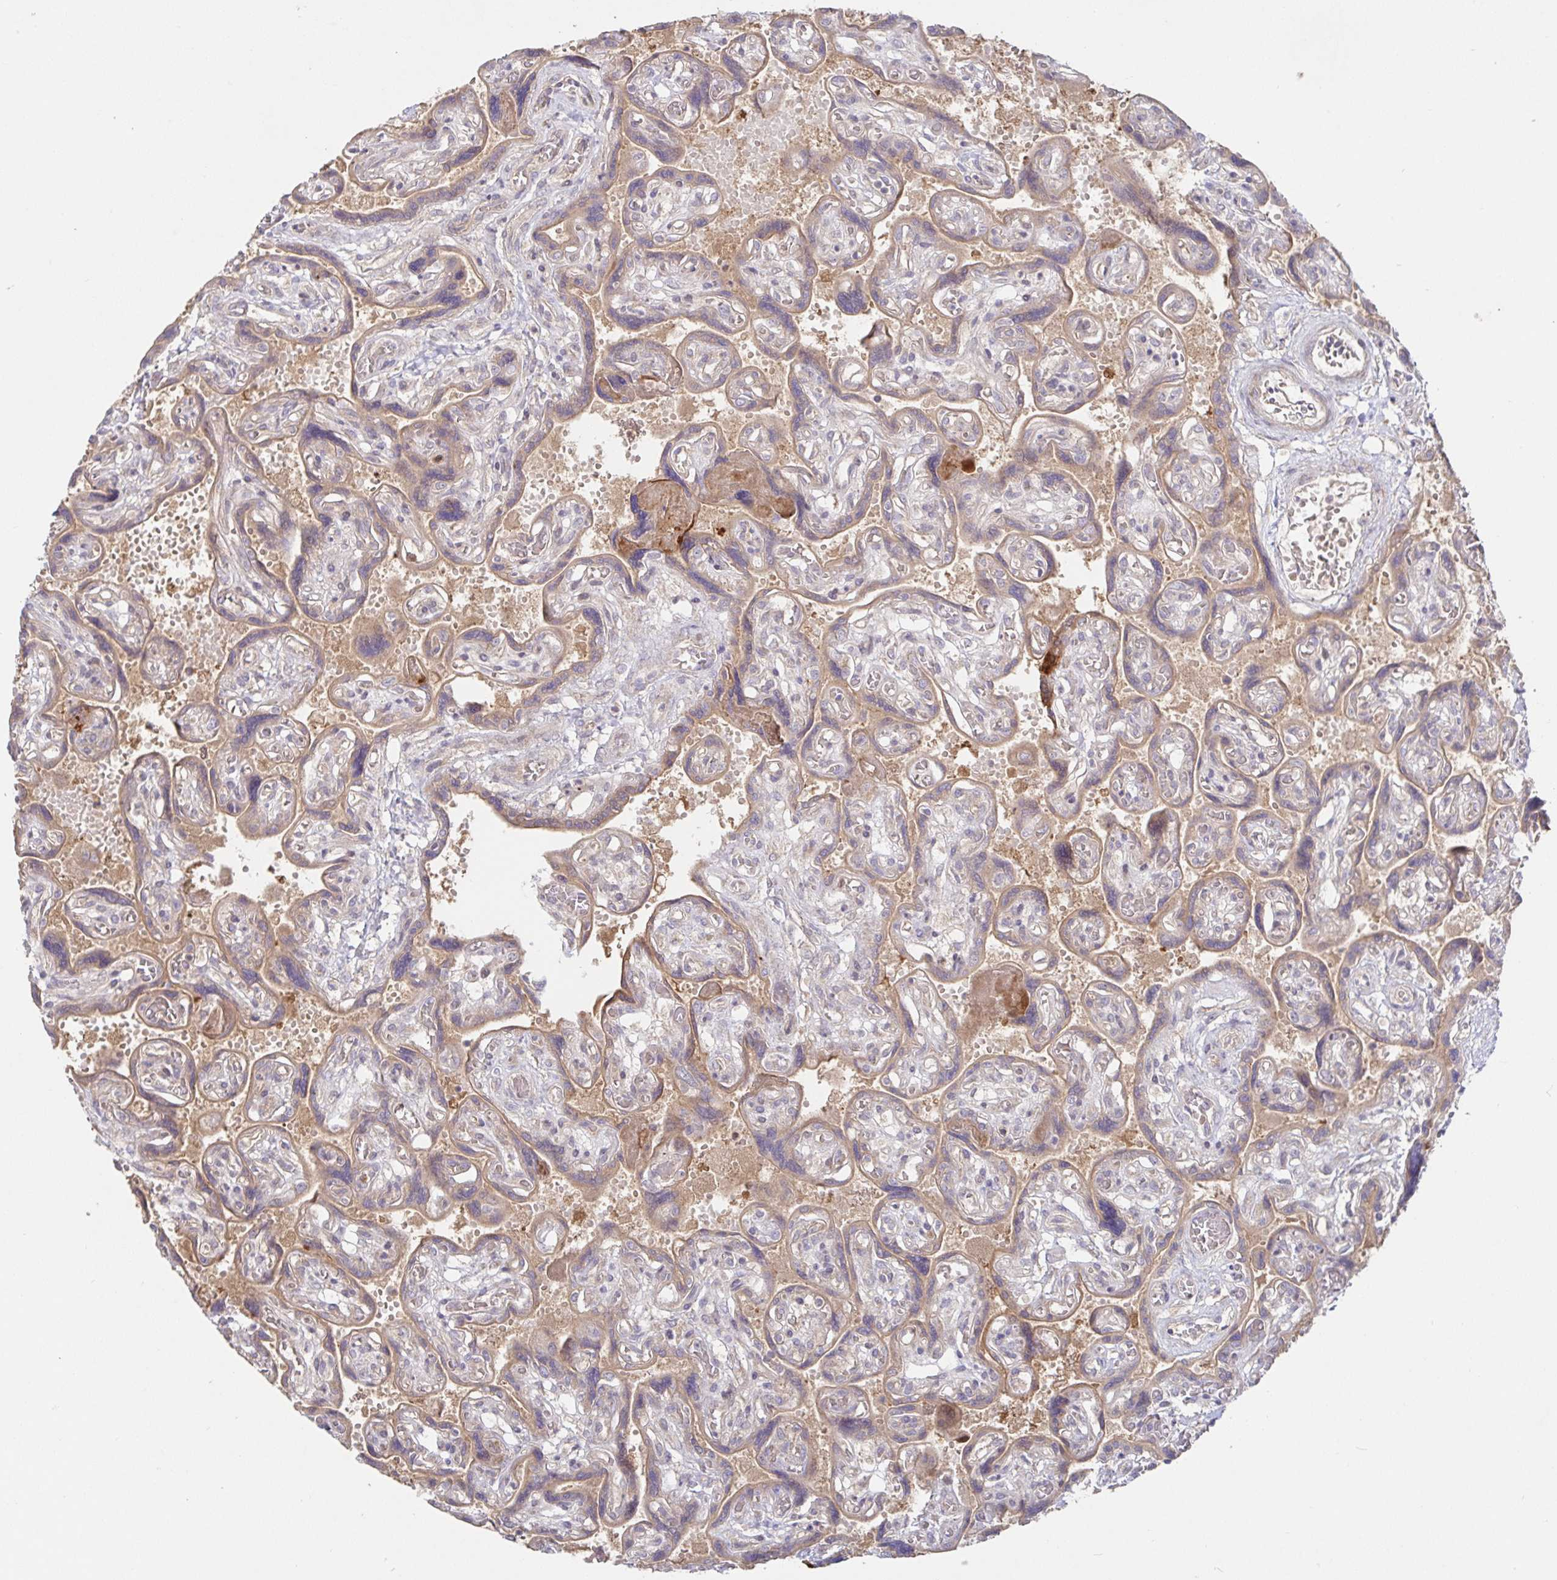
{"staining": {"intensity": "moderate", "quantity": ">75%", "location": "cytoplasmic/membranous"}, "tissue": "placenta", "cell_type": "Decidual cells", "image_type": "normal", "snomed": [{"axis": "morphology", "description": "Normal tissue, NOS"}, {"axis": "topography", "description": "Placenta"}], "caption": "The immunohistochemical stain highlights moderate cytoplasmic/membranous staining in decidual cells of unremarkable placenta. (IHC, brightfield microscopy, high magnification).", "gene": "AACS", "patient": {"sex": "female", "age": 32}}